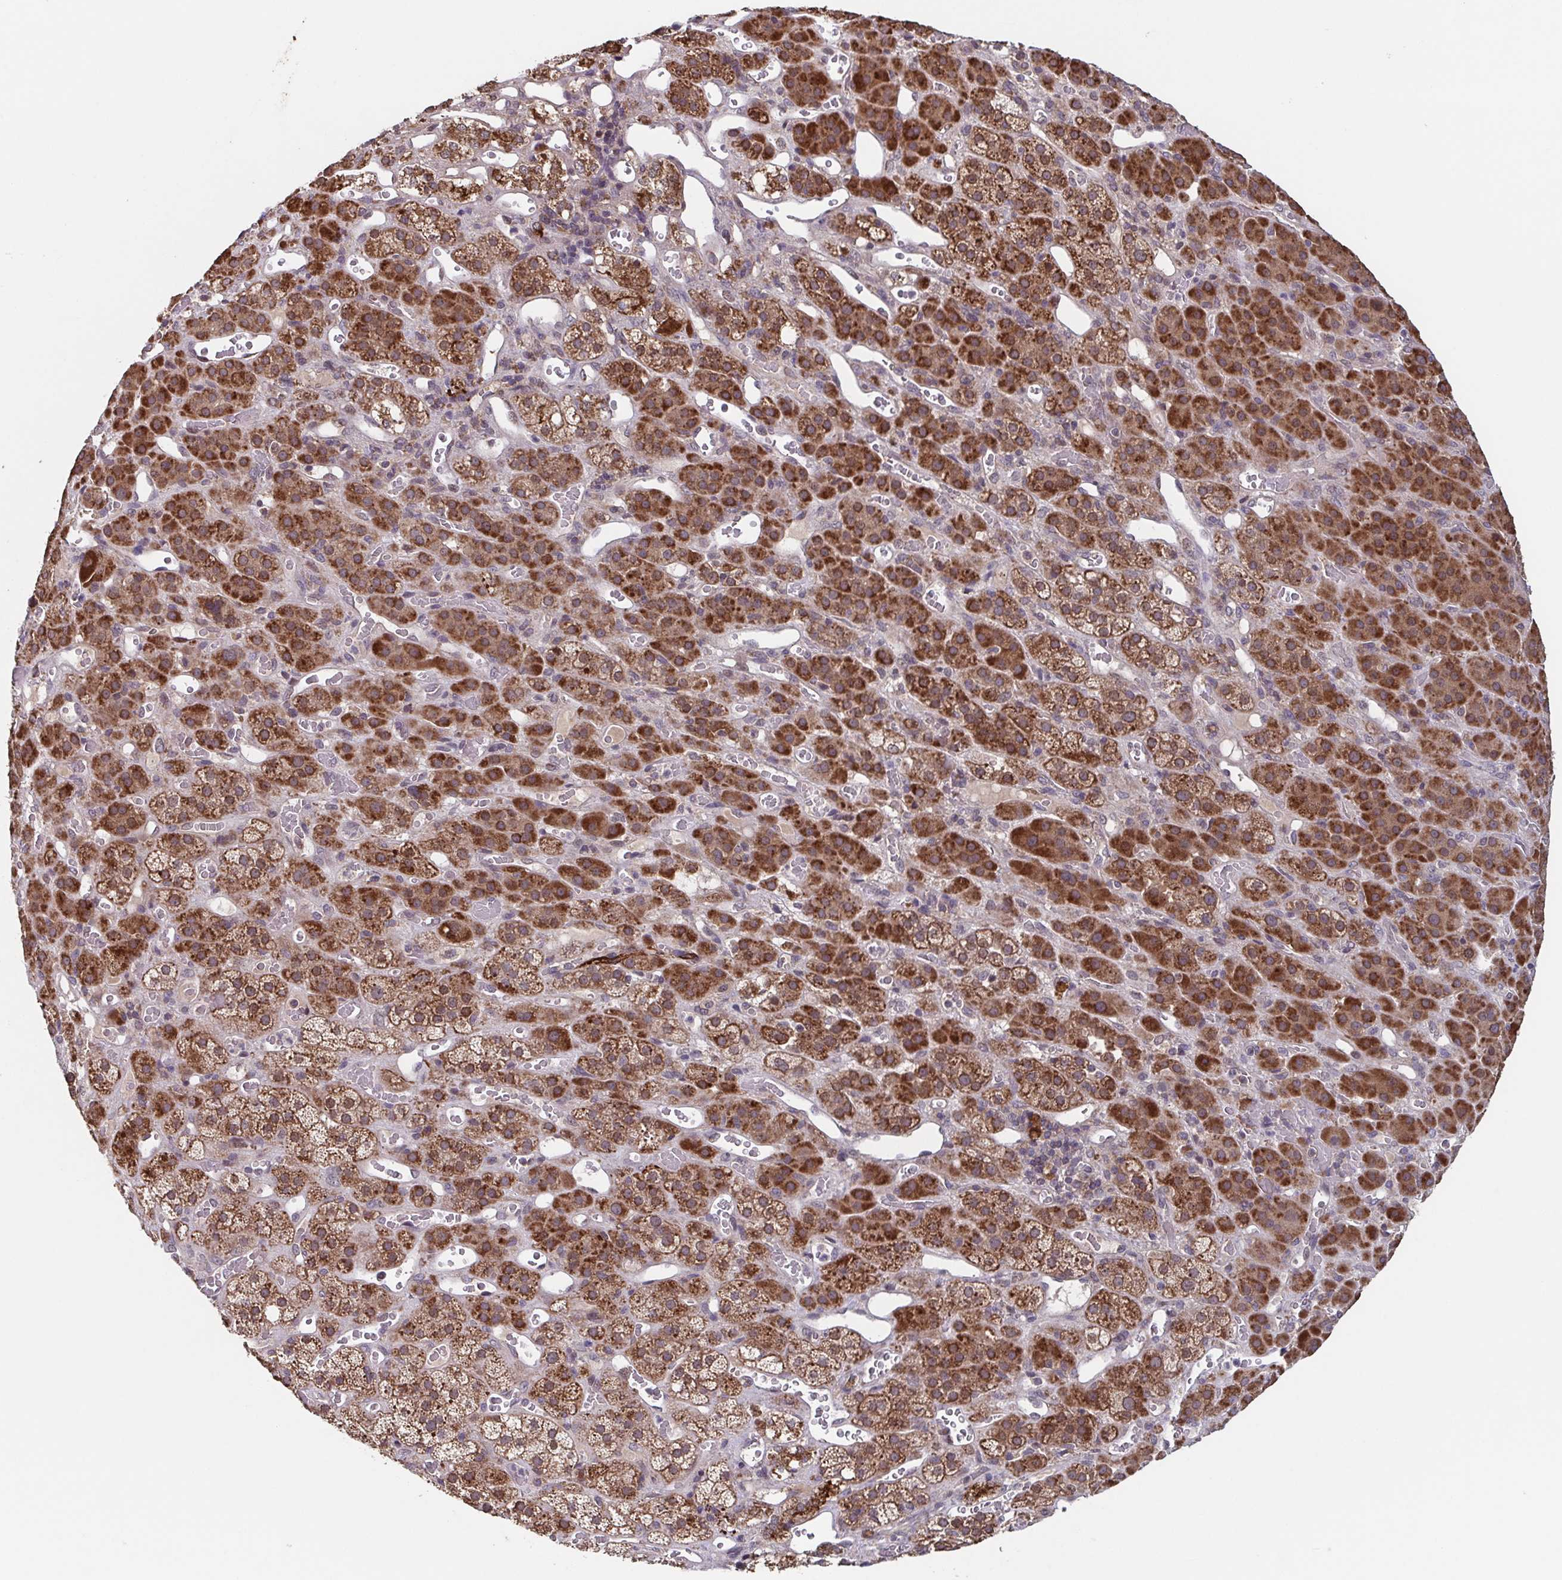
{"staining": {"intensity": "strong", "quantity": ">75%", "location": "cytoplasmic/membranous"}, "tissue": "adrenal gland", "cell_type": "Glandular cells", "image_type": "normal", "snomed": [{"axis": "morphology", "description": "Normal tissue, NOS"}, {"axis": "topography", "description": "Adrenal gland"}], "caption": "This photomicrograph reveals normal adrenal gland stained with immunohistochemistry (IHC) to label a protein in brown. The cytoplasmic/membranous of glandular cells show strong positivity for the protein. Nuclei are counter-stained blue.", "gene": "TTC19", "patient": {"sex": "male", "age": 57}}